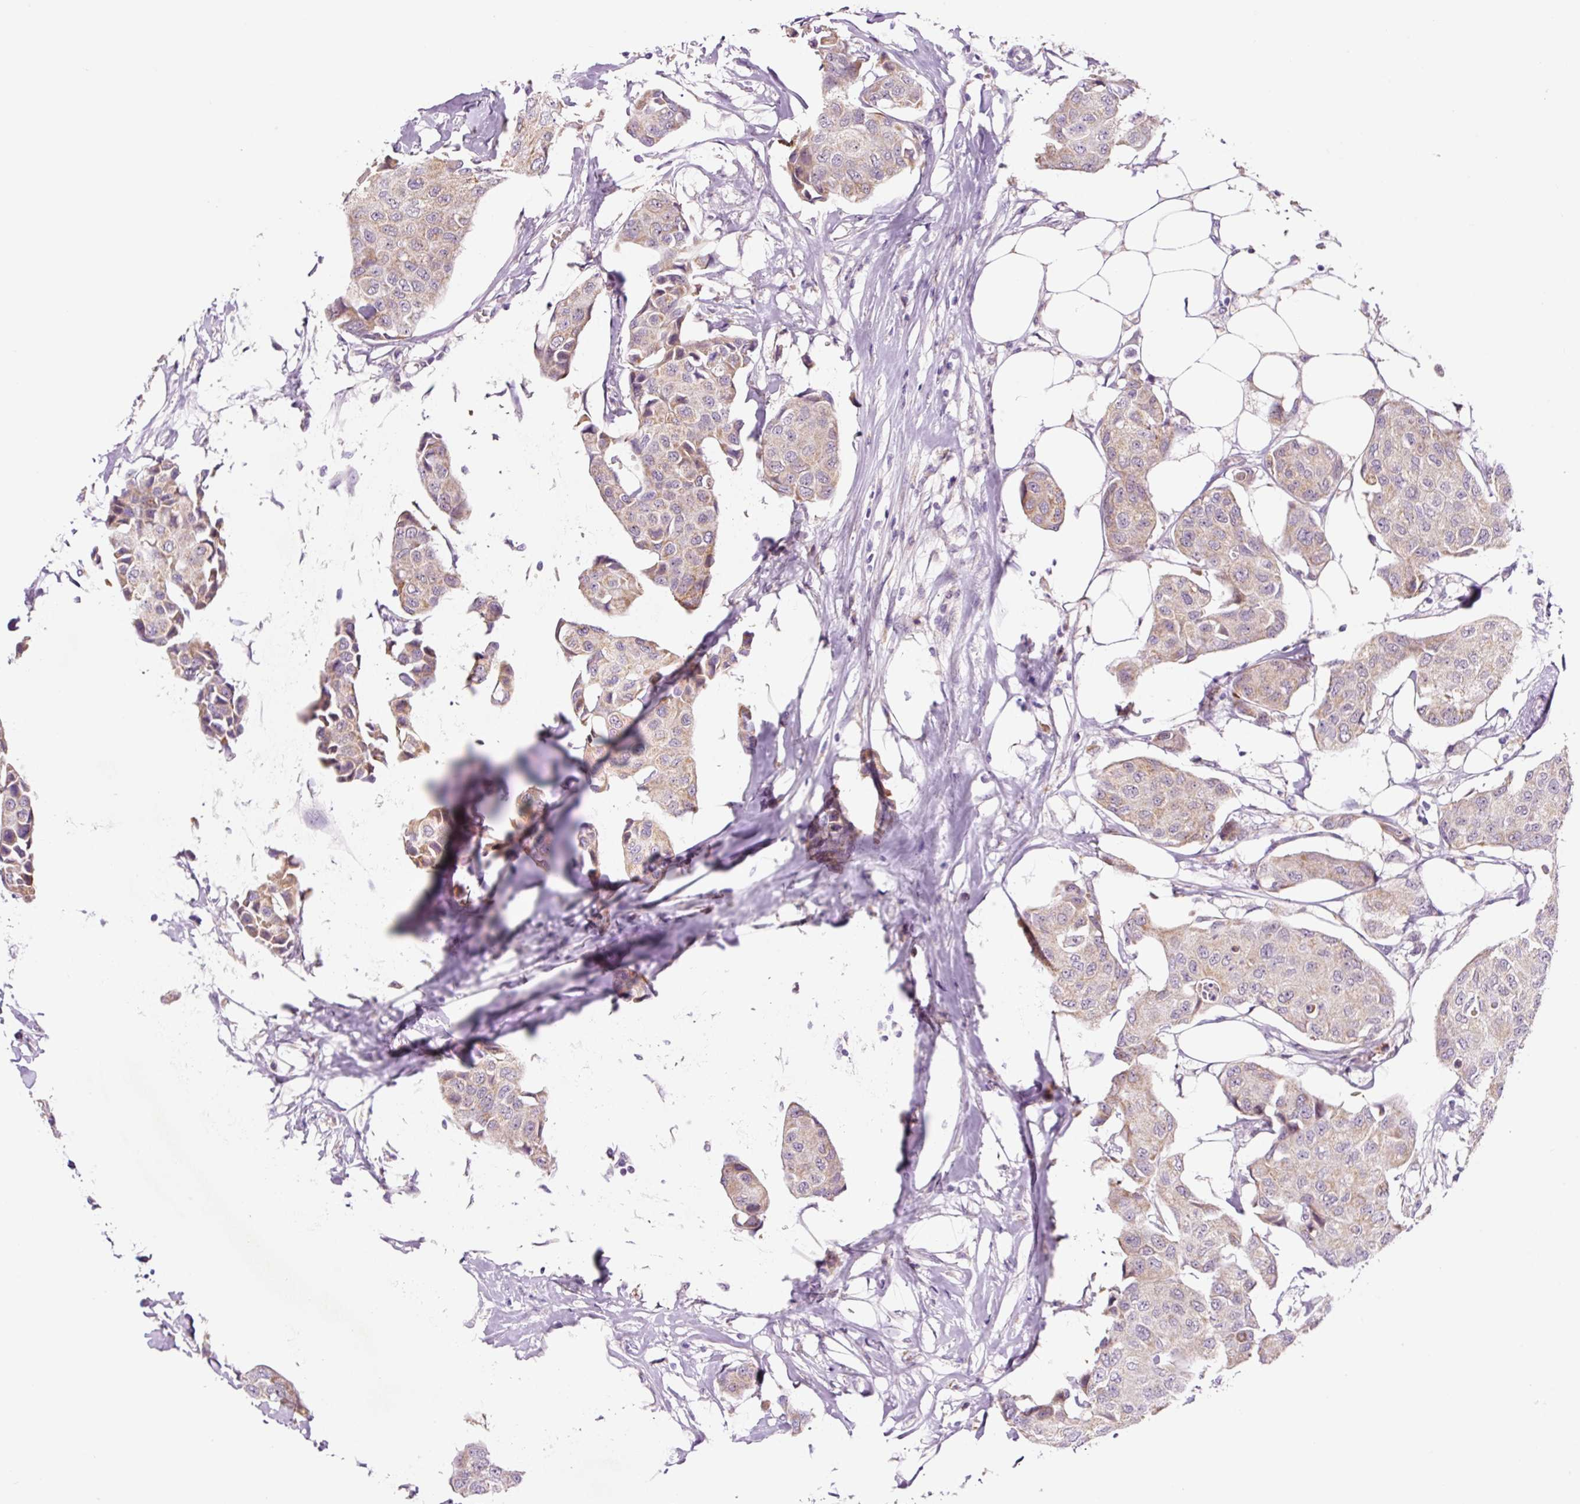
{"staining": {"intensity": "moderate", "quantity": "25%-75%", "location": "cytoplasmic/membranous"}, "tissue": "breast cancer", "cell_type": "Tumor cells", "image_type": "cancer", "snomed": [{"axis": "morphology", "description": "Duct carcinoma"}, {"axis": "topography", "description": "Breast"}, {"axis": "topography", "description": "Lymph node"}], "caption": "Protein expression analysis of human breast cancer reveals moderate cytoplasmic/membranous expression in approximately 25%-75% of tumor cells.", "gene": "PCK2", "patient": {"sex": "female", "age": 80}}